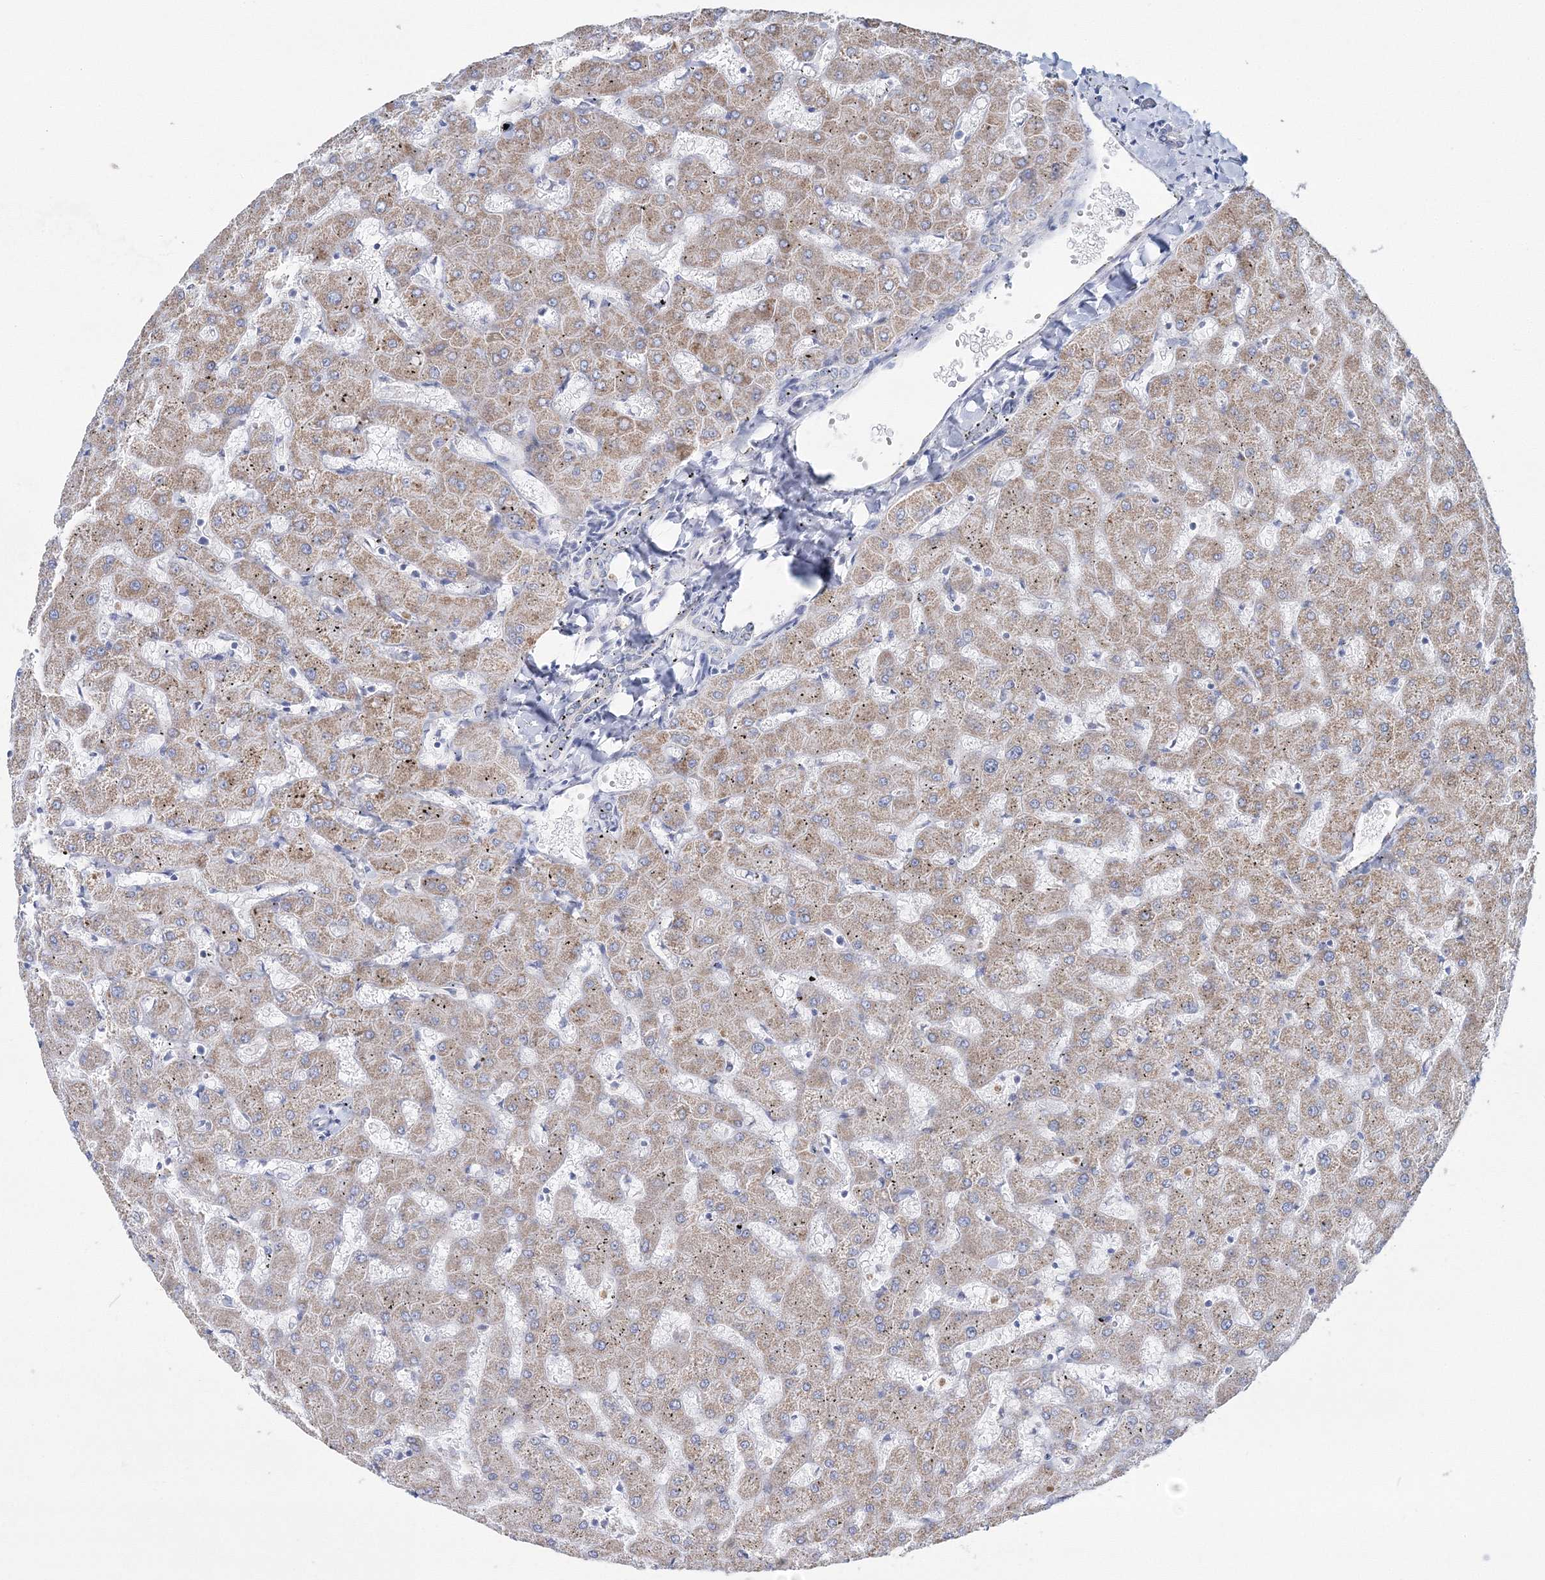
{"staining": {"intensity": "negative", "quantity": "none", "location": "none"}, "tissue": "liver", "cell_type": "Cholangiocytes", "image_type": "normal", "snomed": [{"axis": "morphology", "description": "Normal tissue, NOS"}, {"axis": "topography", "description": "Liver"}], "caption": "Liver stained for a protein using immunohistochemistry exhibits no positivity cholangiocytes.", "gene": "HIBCH", "patient": {"sex": "female", "age": 63}}